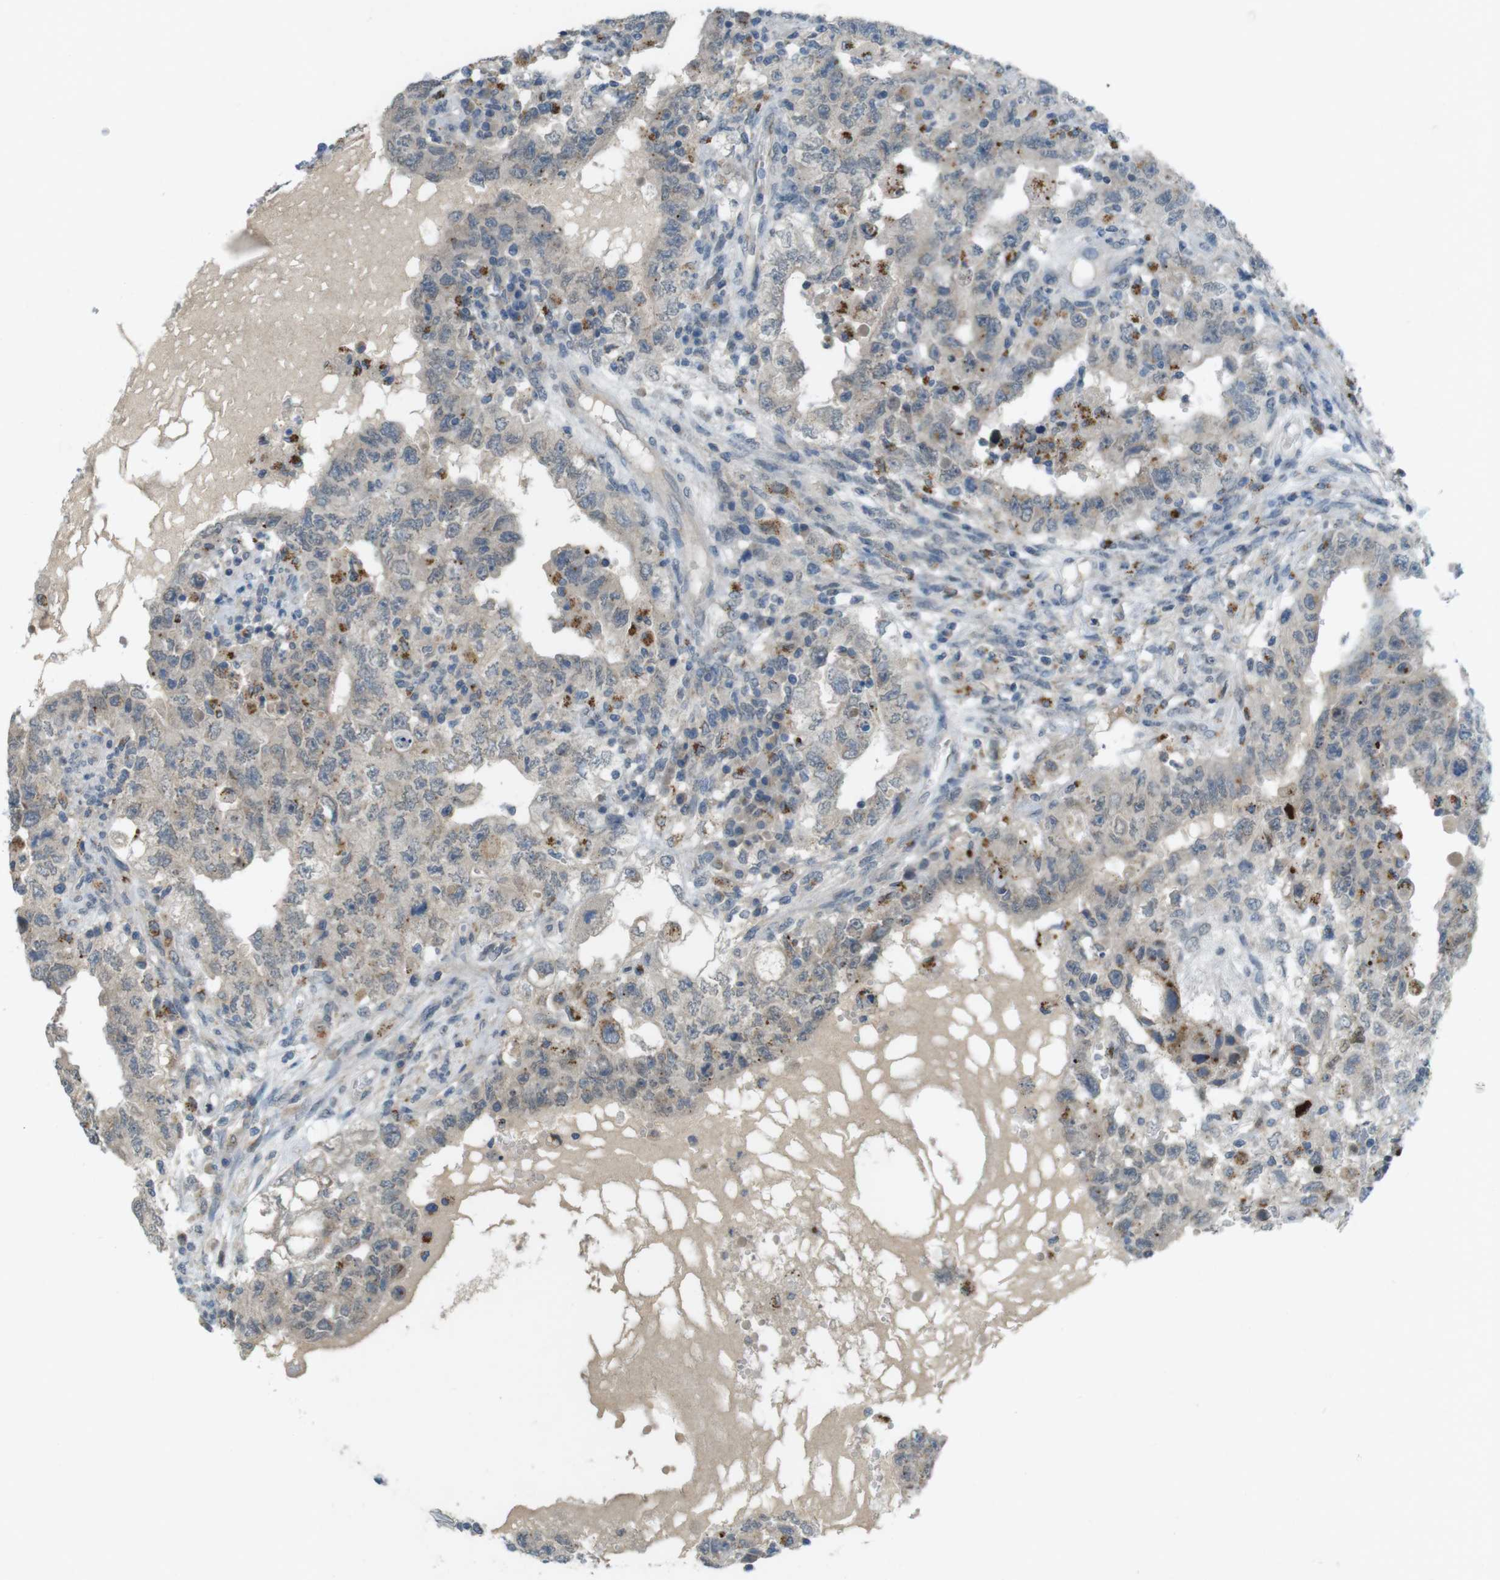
{"staining": {"intensity": "weak", "quantity": "25%-75%", "location": "cytoplasmic/membranous"}, "tissue": "testis cancer", "cell_type": "Tumor cells", "image_type": "cancer", "snomed": [{"axis": "morphology", "description": "Carcinoma, Embryonal, NOS"}, {"axis": "topography", "description": "Testis"}], "caption": "Immunohistochemistry (IHC) (DAB) staining of human embryonal carcinoma (testis) reveals weak cytoplasmic/membranous protein staining in about 25%-75% of tumor cells.", "gene": "UGT8", "patient": {"sex": "male", "age": 26}}